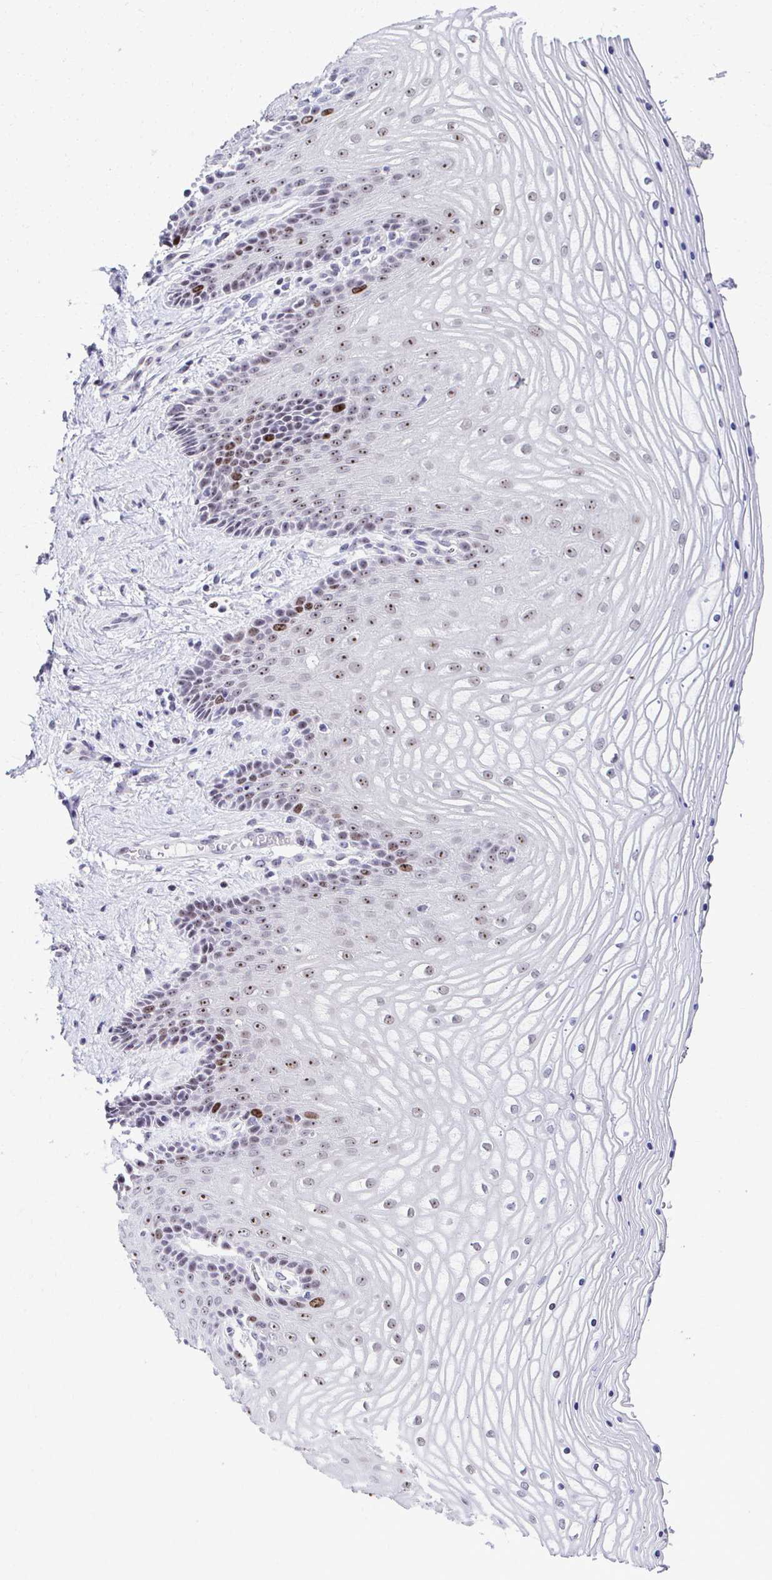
{"staining": {"intensity": "strong", "quantity": "25%-75%", "location": "nuclear"}, "tissue": "vagina", "cell_type": "Squamous epithelial cells", "image_type": "normal", "snomed": [{"axis": "morphology", "description": "Normal tissue, NOS"}, {"axis": "topography", "description": "Vagina"}], "caption": "A histopathology image showing strong nuclear expression in about 25%-75% of squamous epithelial cells in benign vagina, as visualized by brown immunohistochemical staining.", "gene": "CEP72", "patient": {"sex": "female", "age": 45}}